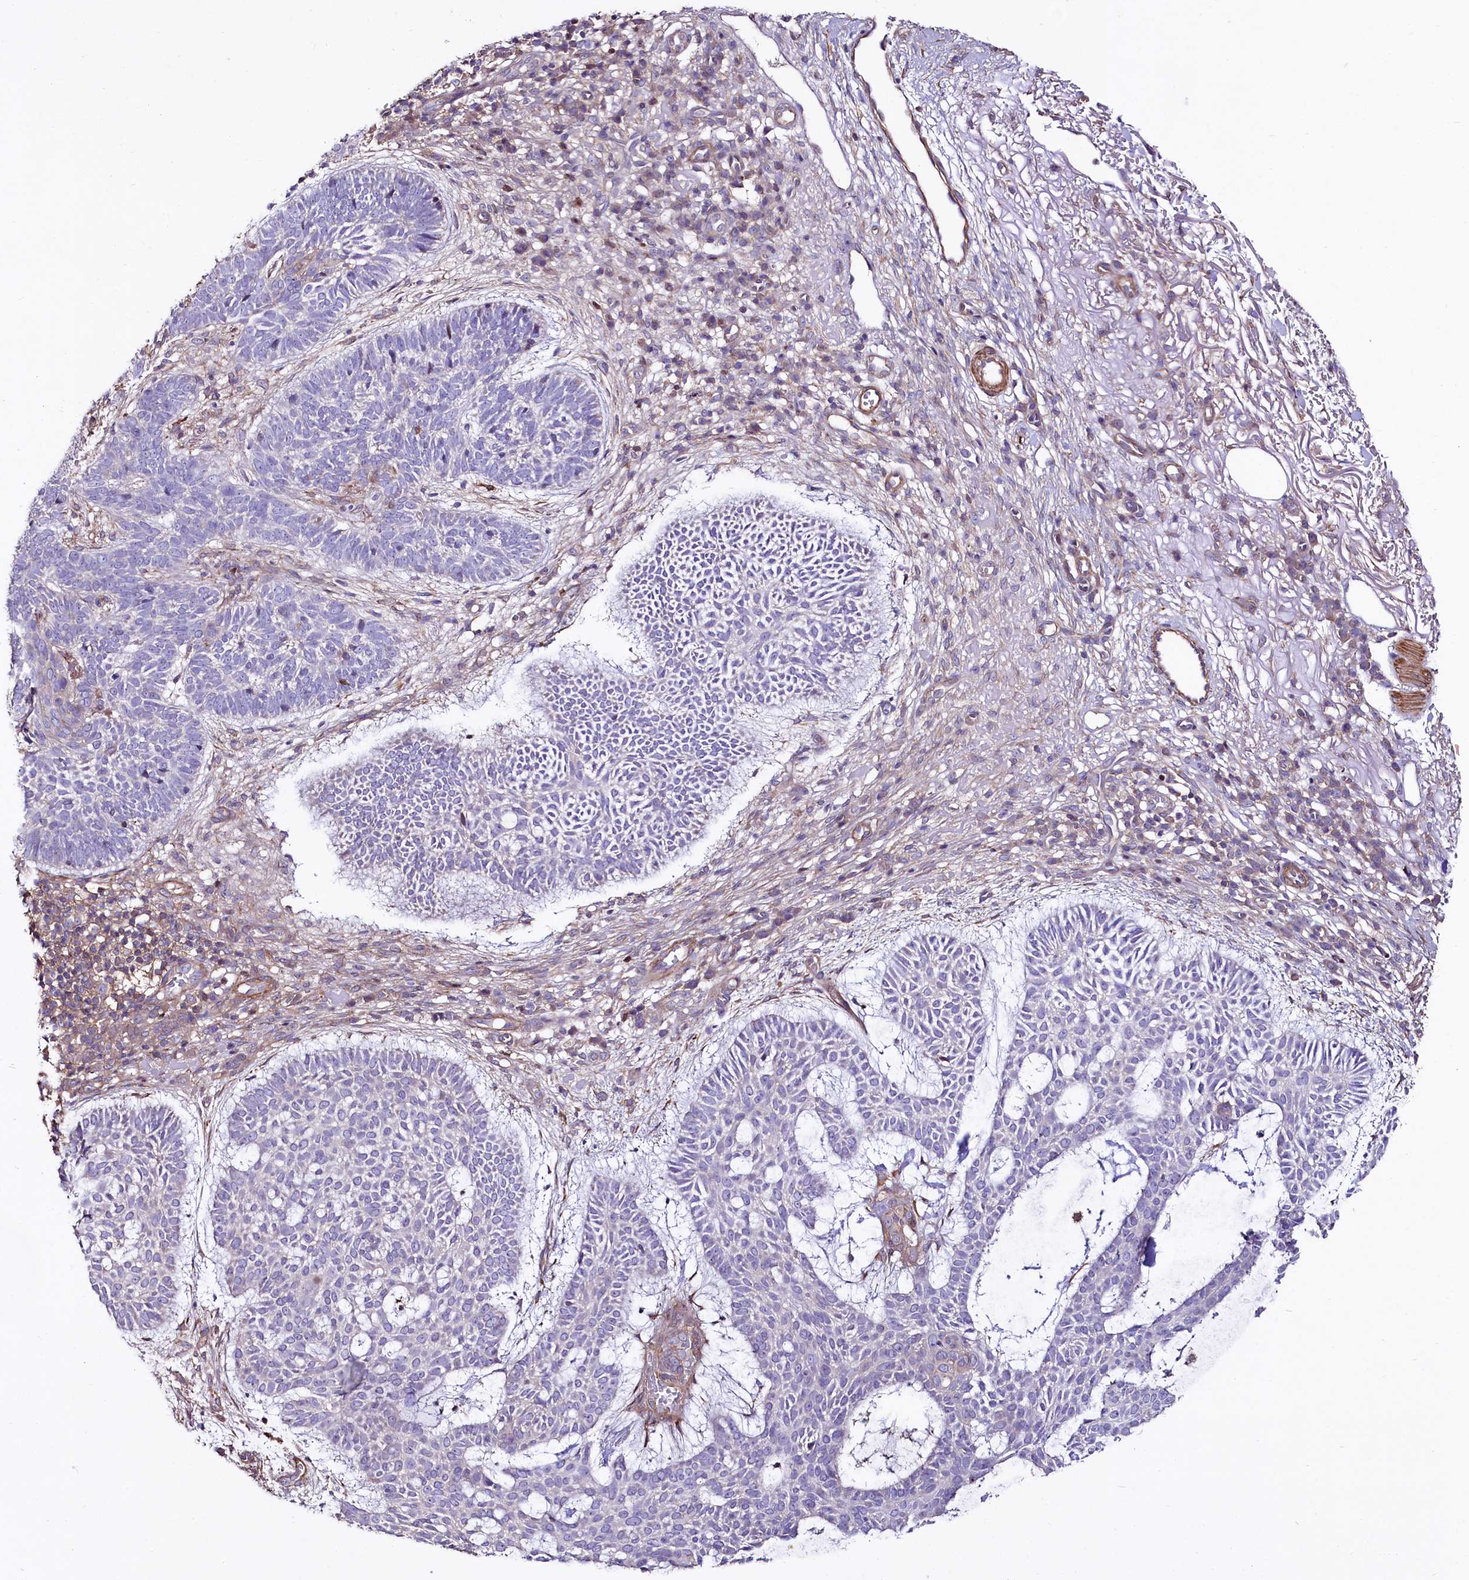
{"staining": {"intensity": "negative", "quantity": "none", "location": "none"}, "tissue": "skin cancer", "cell_type": "Tumor cells", "image_type": "cancer", "snomed": [{"axis": "morphology", "description": "Basal cell carcinoma"}, {"axis": "topography", "description": "Skin"}], "caption": "This photomicrograph is of skin cancer stained with IHC to label a protein in brown with the nuclei are counter-stained blue. There is no expression in tumor cells.", "gene": "FCHSD2", "patient": {"sex": "male", "age": 85}}